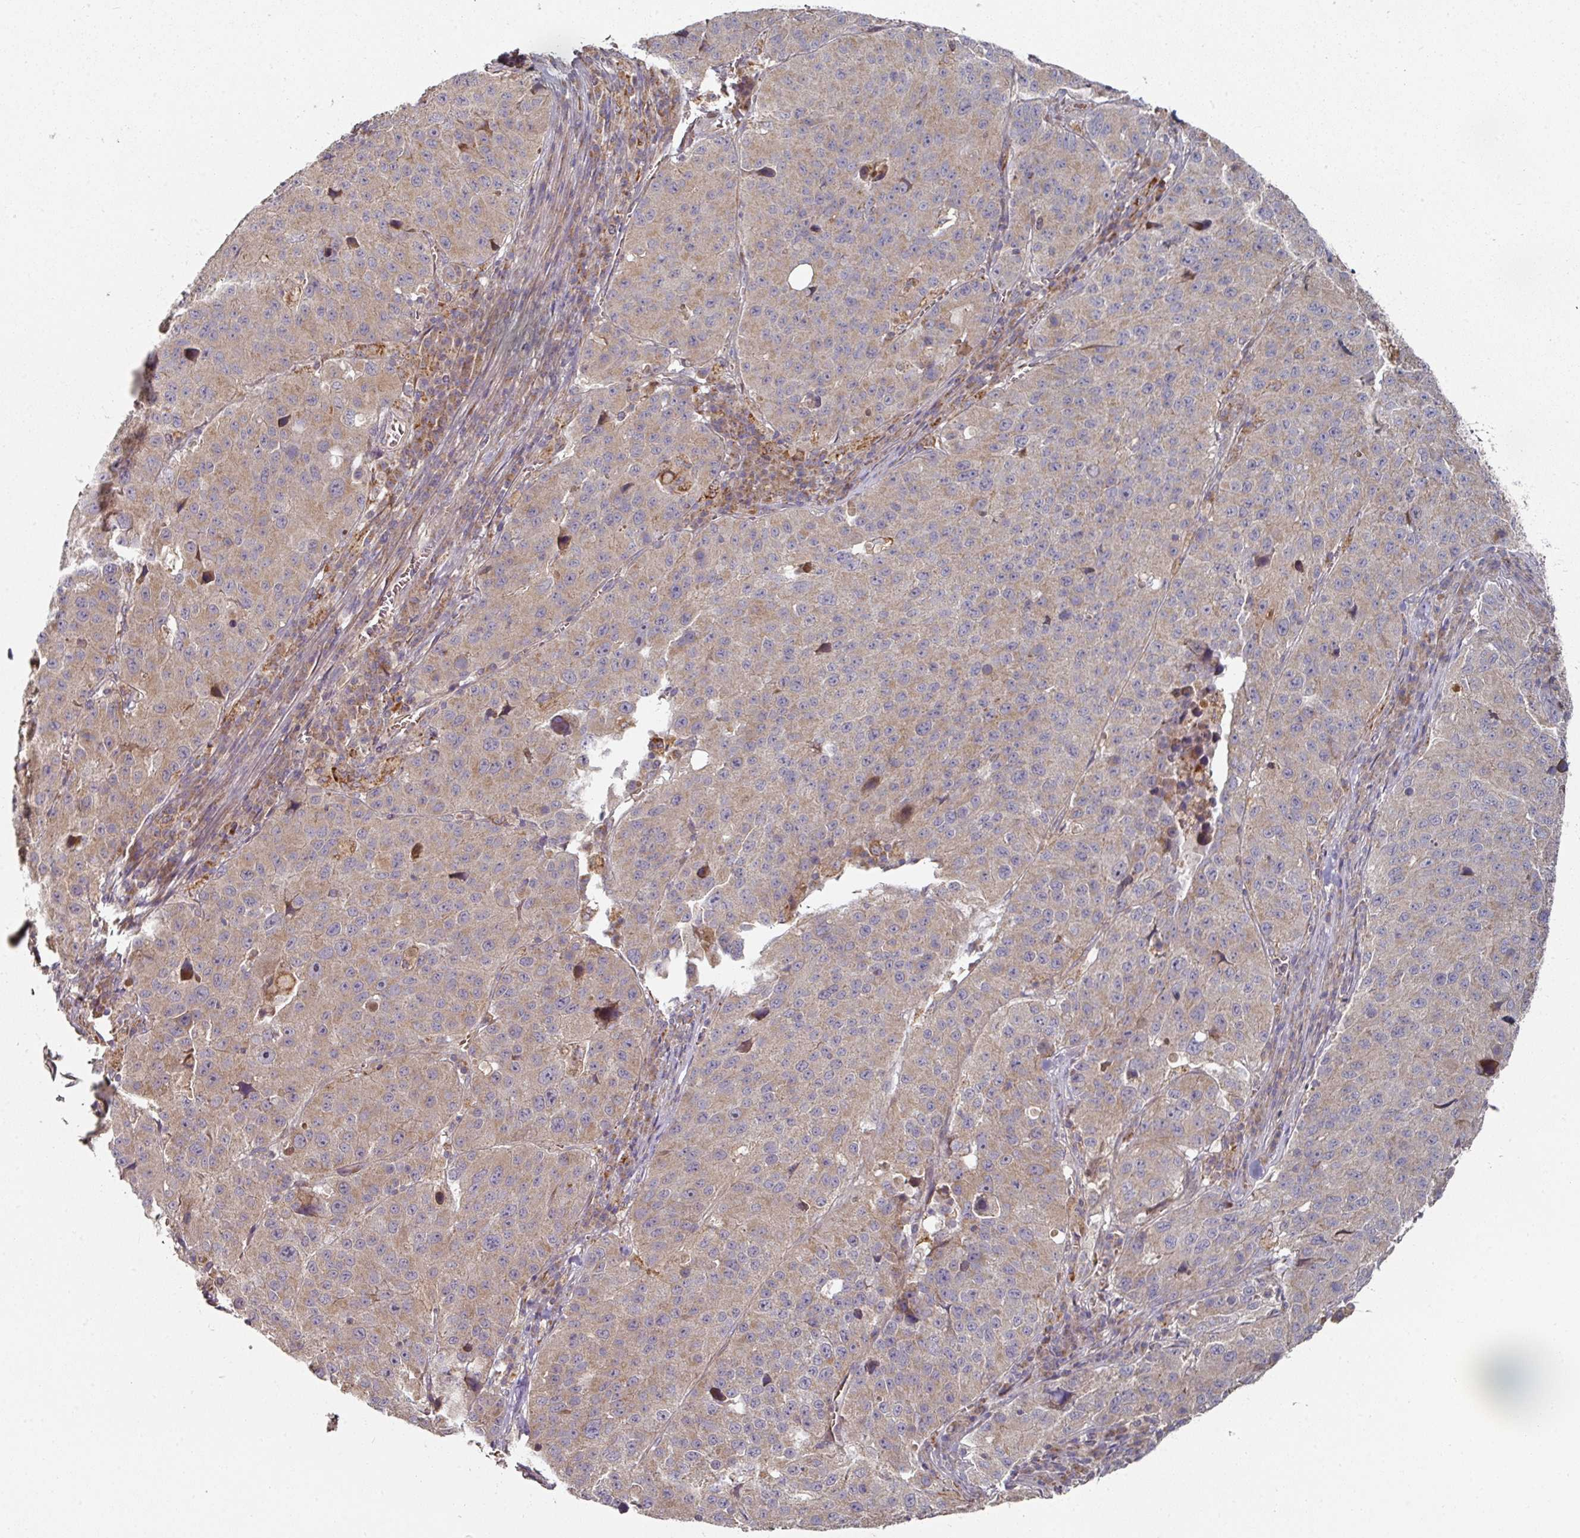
{"staining": {"intensity": "weak", "quantity": ">75%", "location": "cytoplasmic/membranous"}, "tissue": "stomach cancer", "cell_type": "Tumor cells", "image_type": "cancer", "snomed": [{"axis": "morphology", "description": "Adenocarcinoma, NOS"}, {"axis": "topography", "description": "Stomach"}], "caption": "A histopathology image of stomach cancer stained for a protein exhibits weak cytoplasmic/membranous brown staining in tumor cells.", "gene": "DNAJC7", "patient": {"sex": "male", "age": 71}}